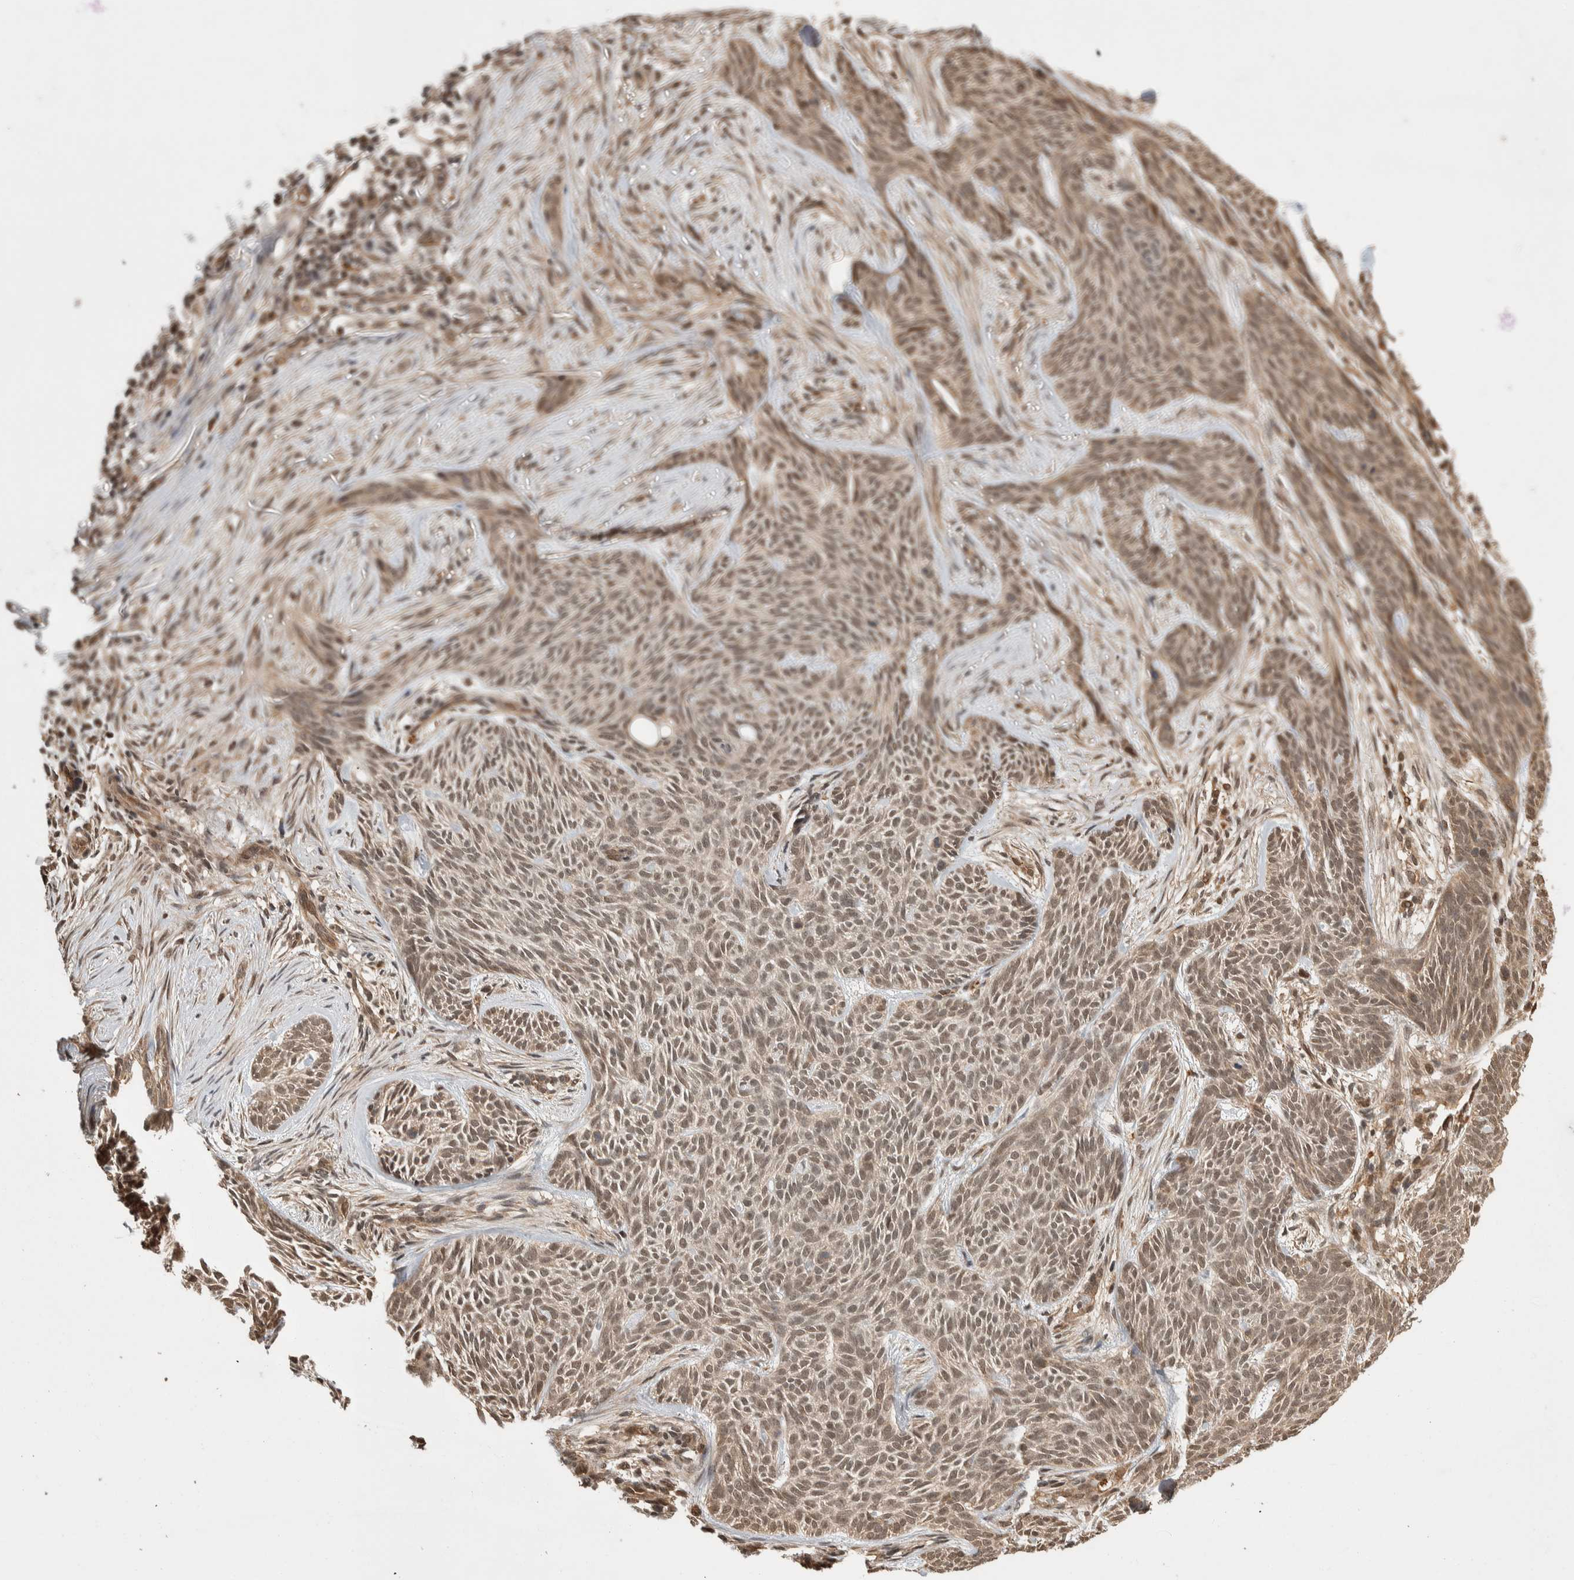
{"staining": {"intensity": "weak", "quantity": ">75%", "location": "nuclear"}, "tissue": "skin cancer", "cell_type": "Tumor cells", "image_type": "cancer", "snomed": [{"axis": "morphology", "description": "Basal cell carcinoma"}, {"axis": "topography", "description": "Skin"}], "caption": "Weak nuclear expression for a protein is identified in about >75% of tumor cells of basal cell carcinoma (skin) using immunohistochemistry.", "gene": "ZNF592", "patient": {"sex": "female", "age": 59}}